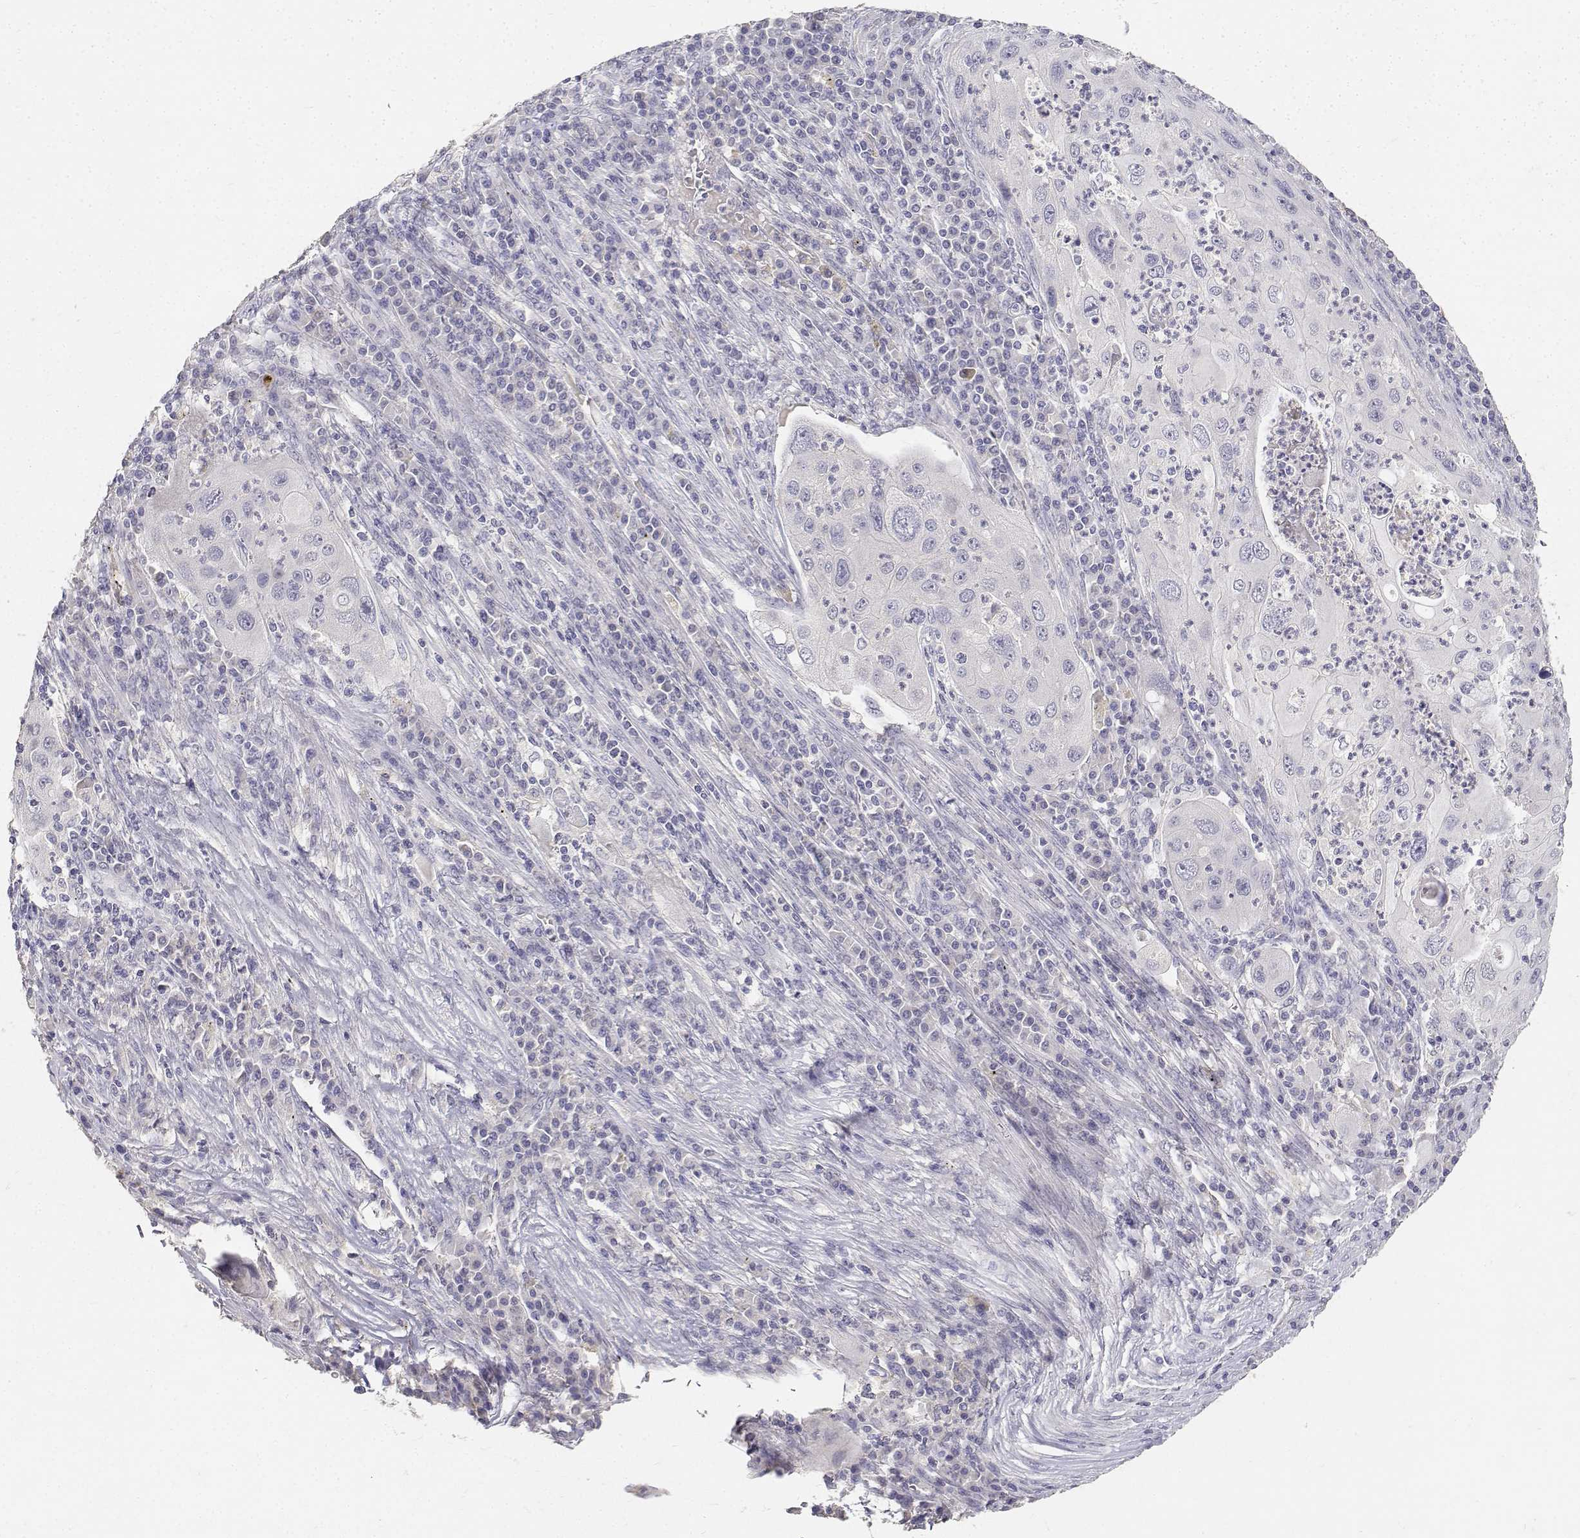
{"staining": {"intensity": "negative", "quantity": "none", "location": "none"}, "tissue": "lung cancer", "cell_type": "Tumor cells", "image_type": "cancer", "snomed": [{"axis": "morphology", "description": "Squamous cell carcinoma, NOS"}, {"axis": "topography", "description": "Lung"}], "caption": "Tumor cells are negative for brown protein staining in lung cancer (squamous cell carcinoma). The staining was performed using DAB to visualize the protein expression in brown, while the nuclei were stained in blue with hematoxylin (Magnification: 20x).", "gene": "PAEP", "patient": {"sex": "female", "age": 59}}